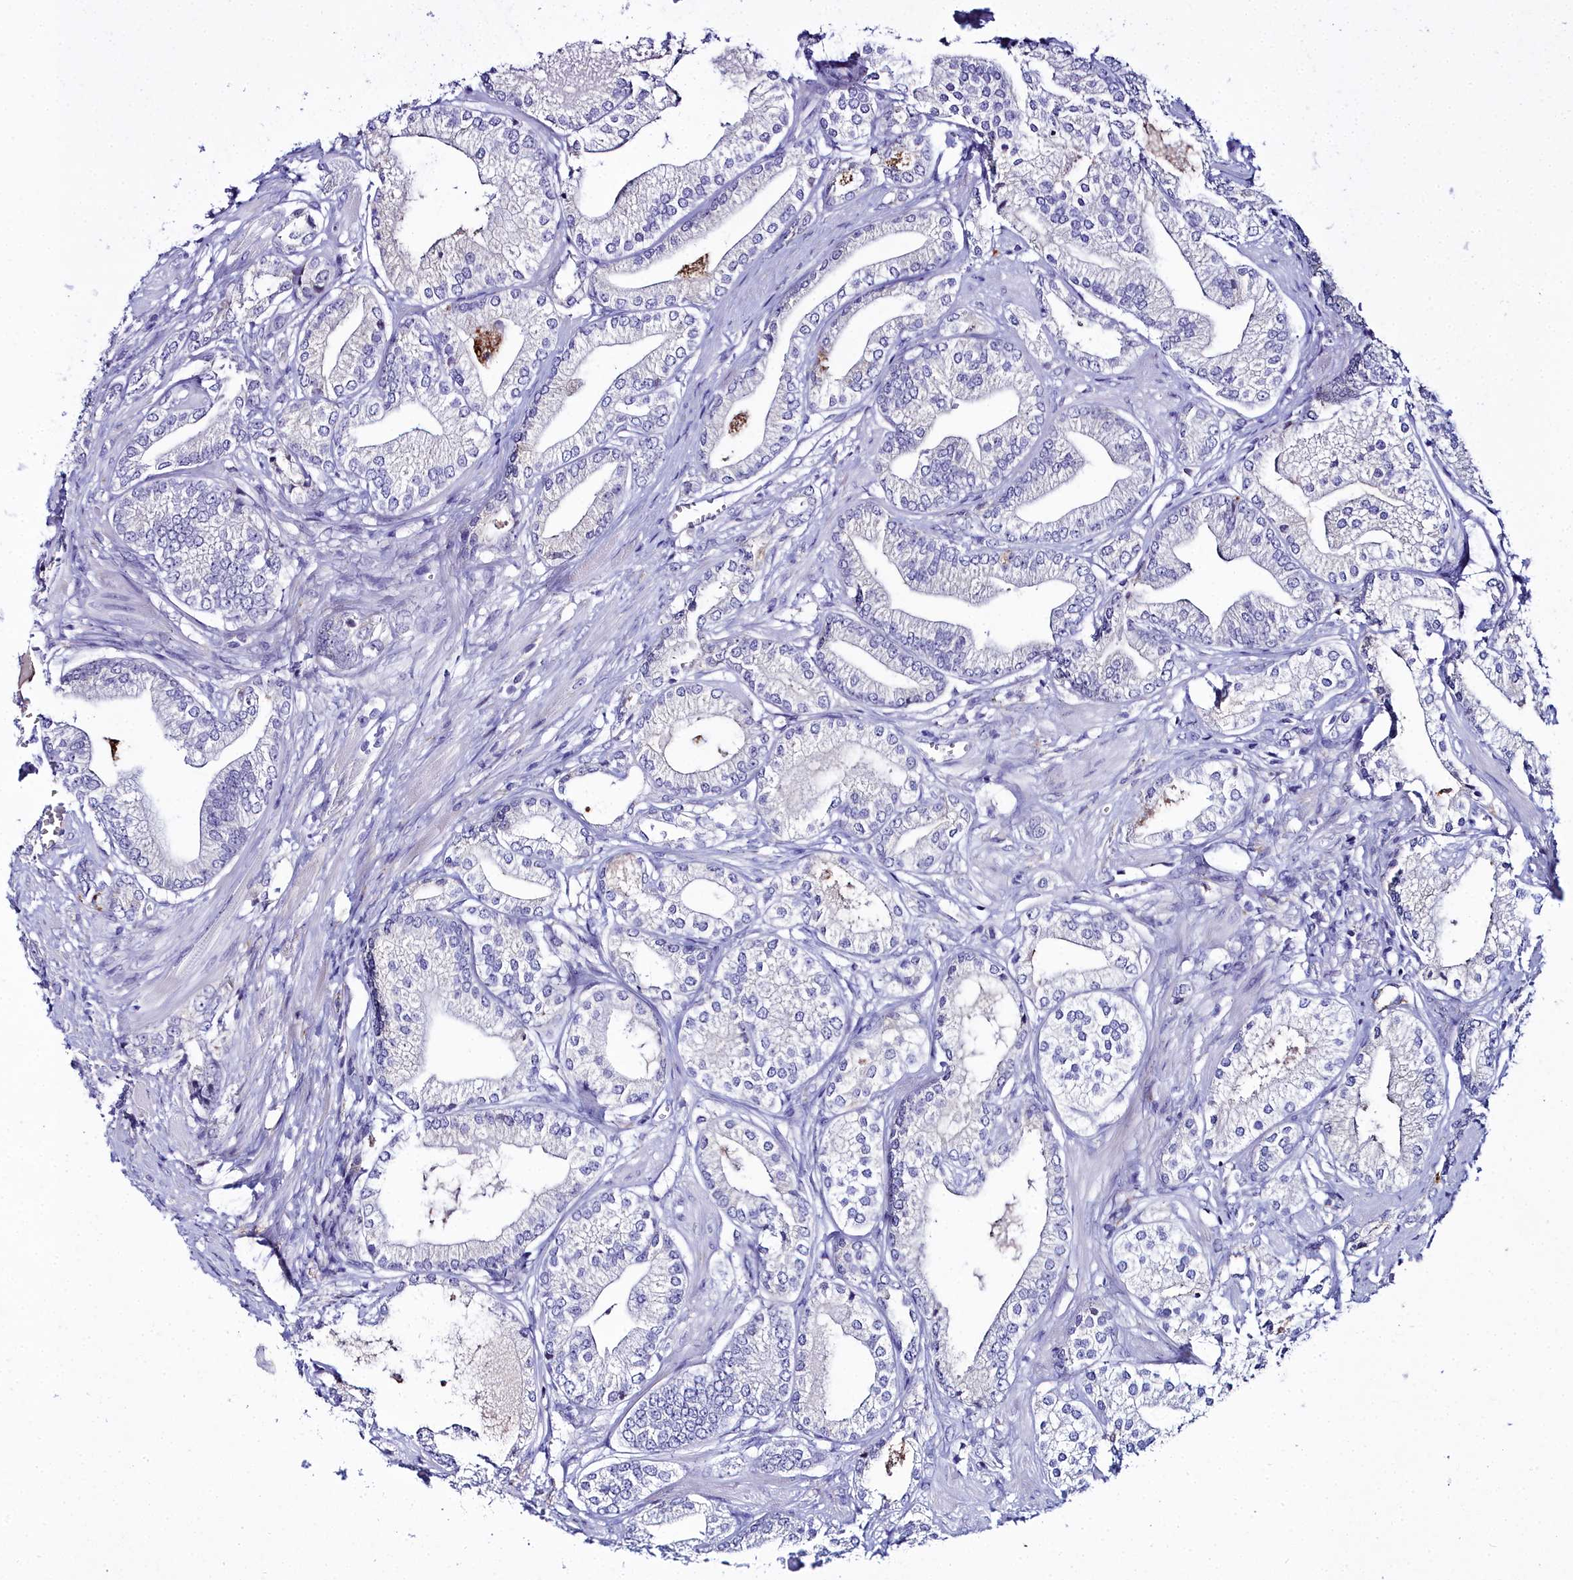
{"staining": {"intensity": "negative", "quantity": "none", "location": "none"}, "tissue": "prostate cancer", "cell_type": "Tumor cells", "image_type": "cancer", "snomed": [{"axis": "morphology", "description": "Adenocarcinoma, High grade"}, {"axis": "topography", "description": "Prostate"}], "caption": "Prostate cancer was stained to show a protein in brown. There is no significant staining in tumor cells.", "gene": "ELAPOR2", "patient": {"sex": "male", "age": 50}}